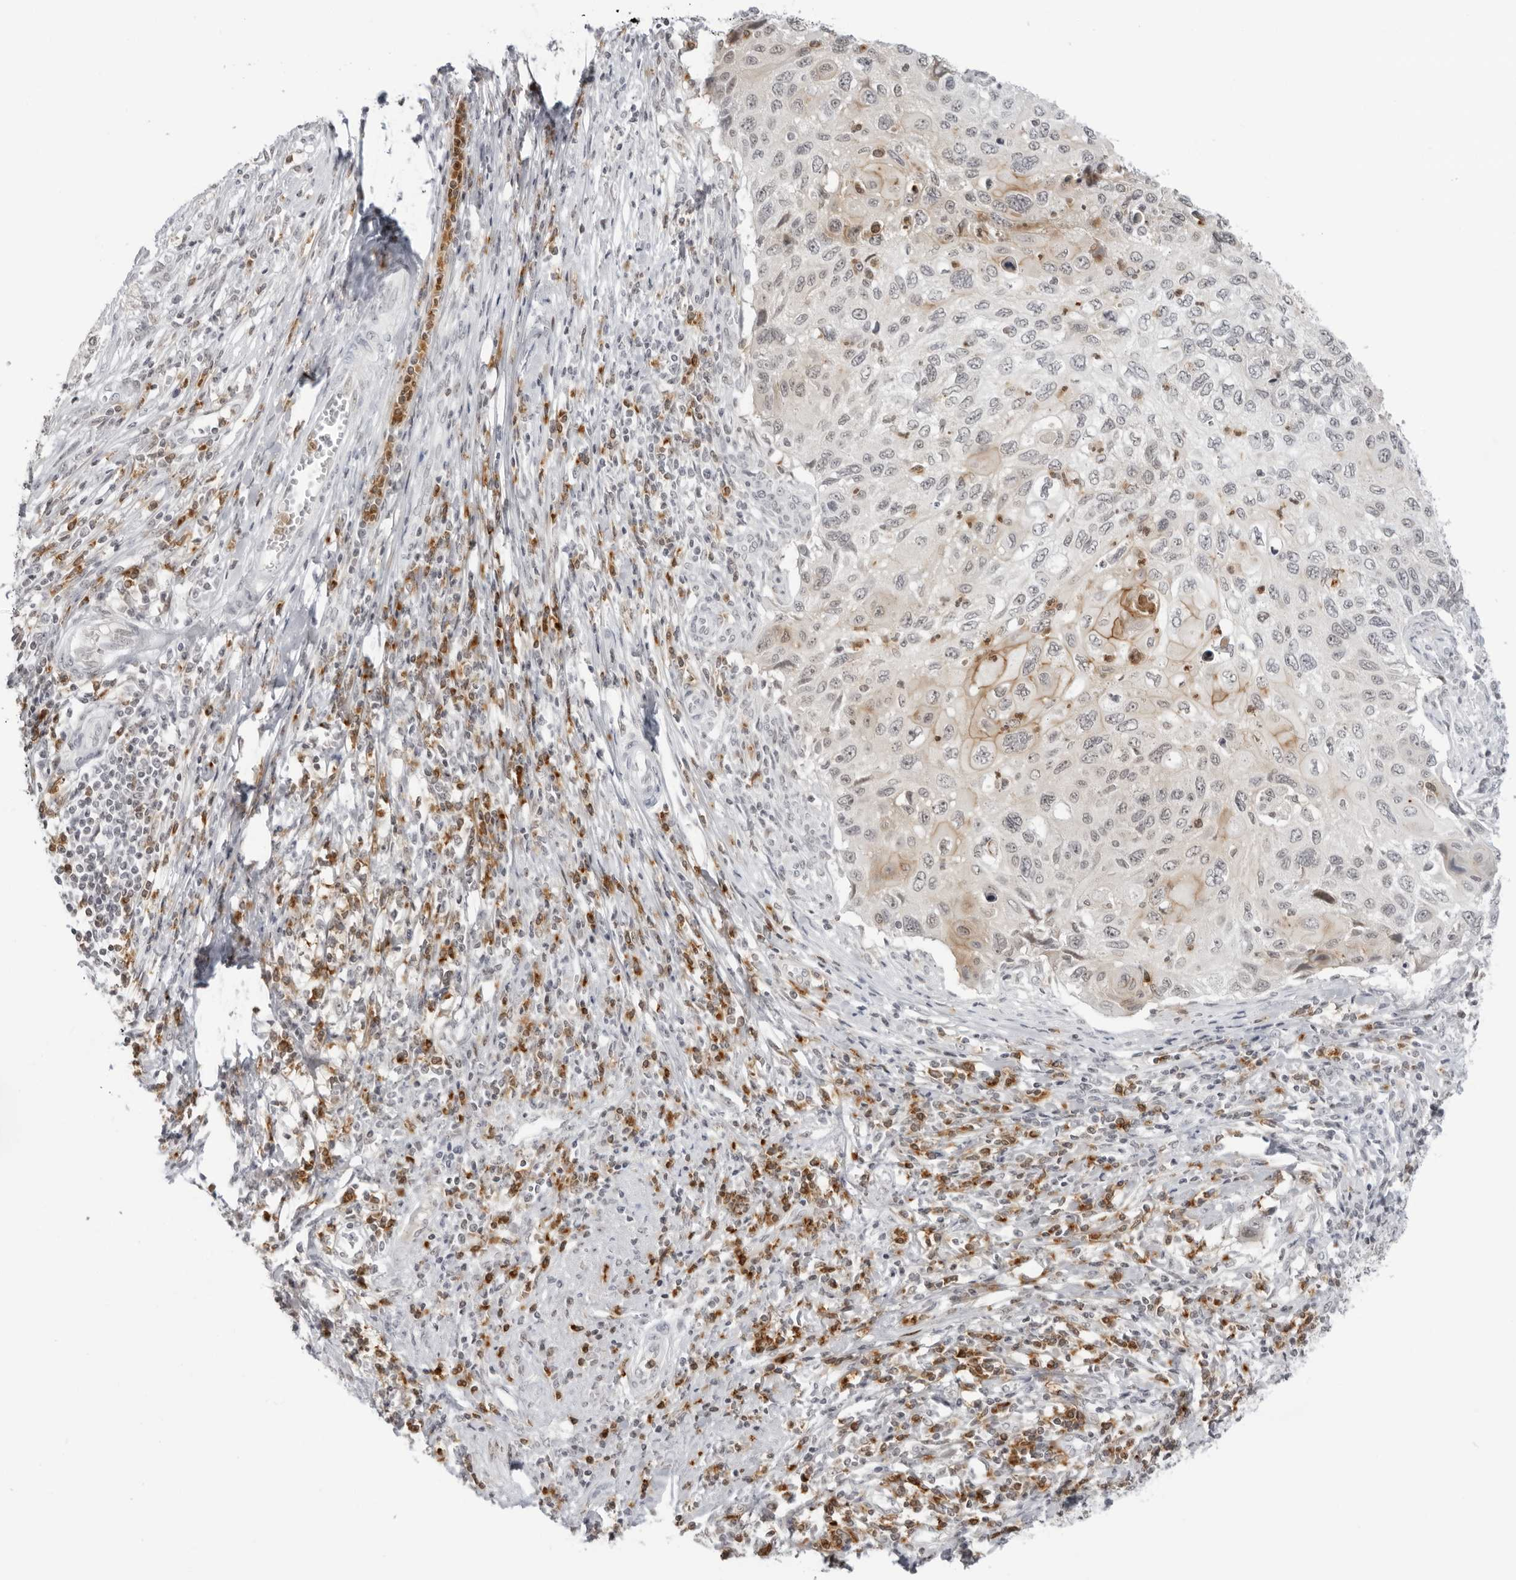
{"staining": {"intensity": "moderate", "quantity": "<25%", "location": "cytoplasmic/membranous"}, "tissue": "cervical cancer", "cell_type": "Tumor cells", "image_type": "cancer", "snomed": [{"axis": "morphology", "description": "Squamous cell carcinoma, NOS"}, {"axis": "topography", "description": "Cervix"}], "caption": "Cervical cancer stained with a protein marker displays moderate staining in tumor cells.", "gene": "RNF146", "patient": {"sex": "female", "age": 70}}